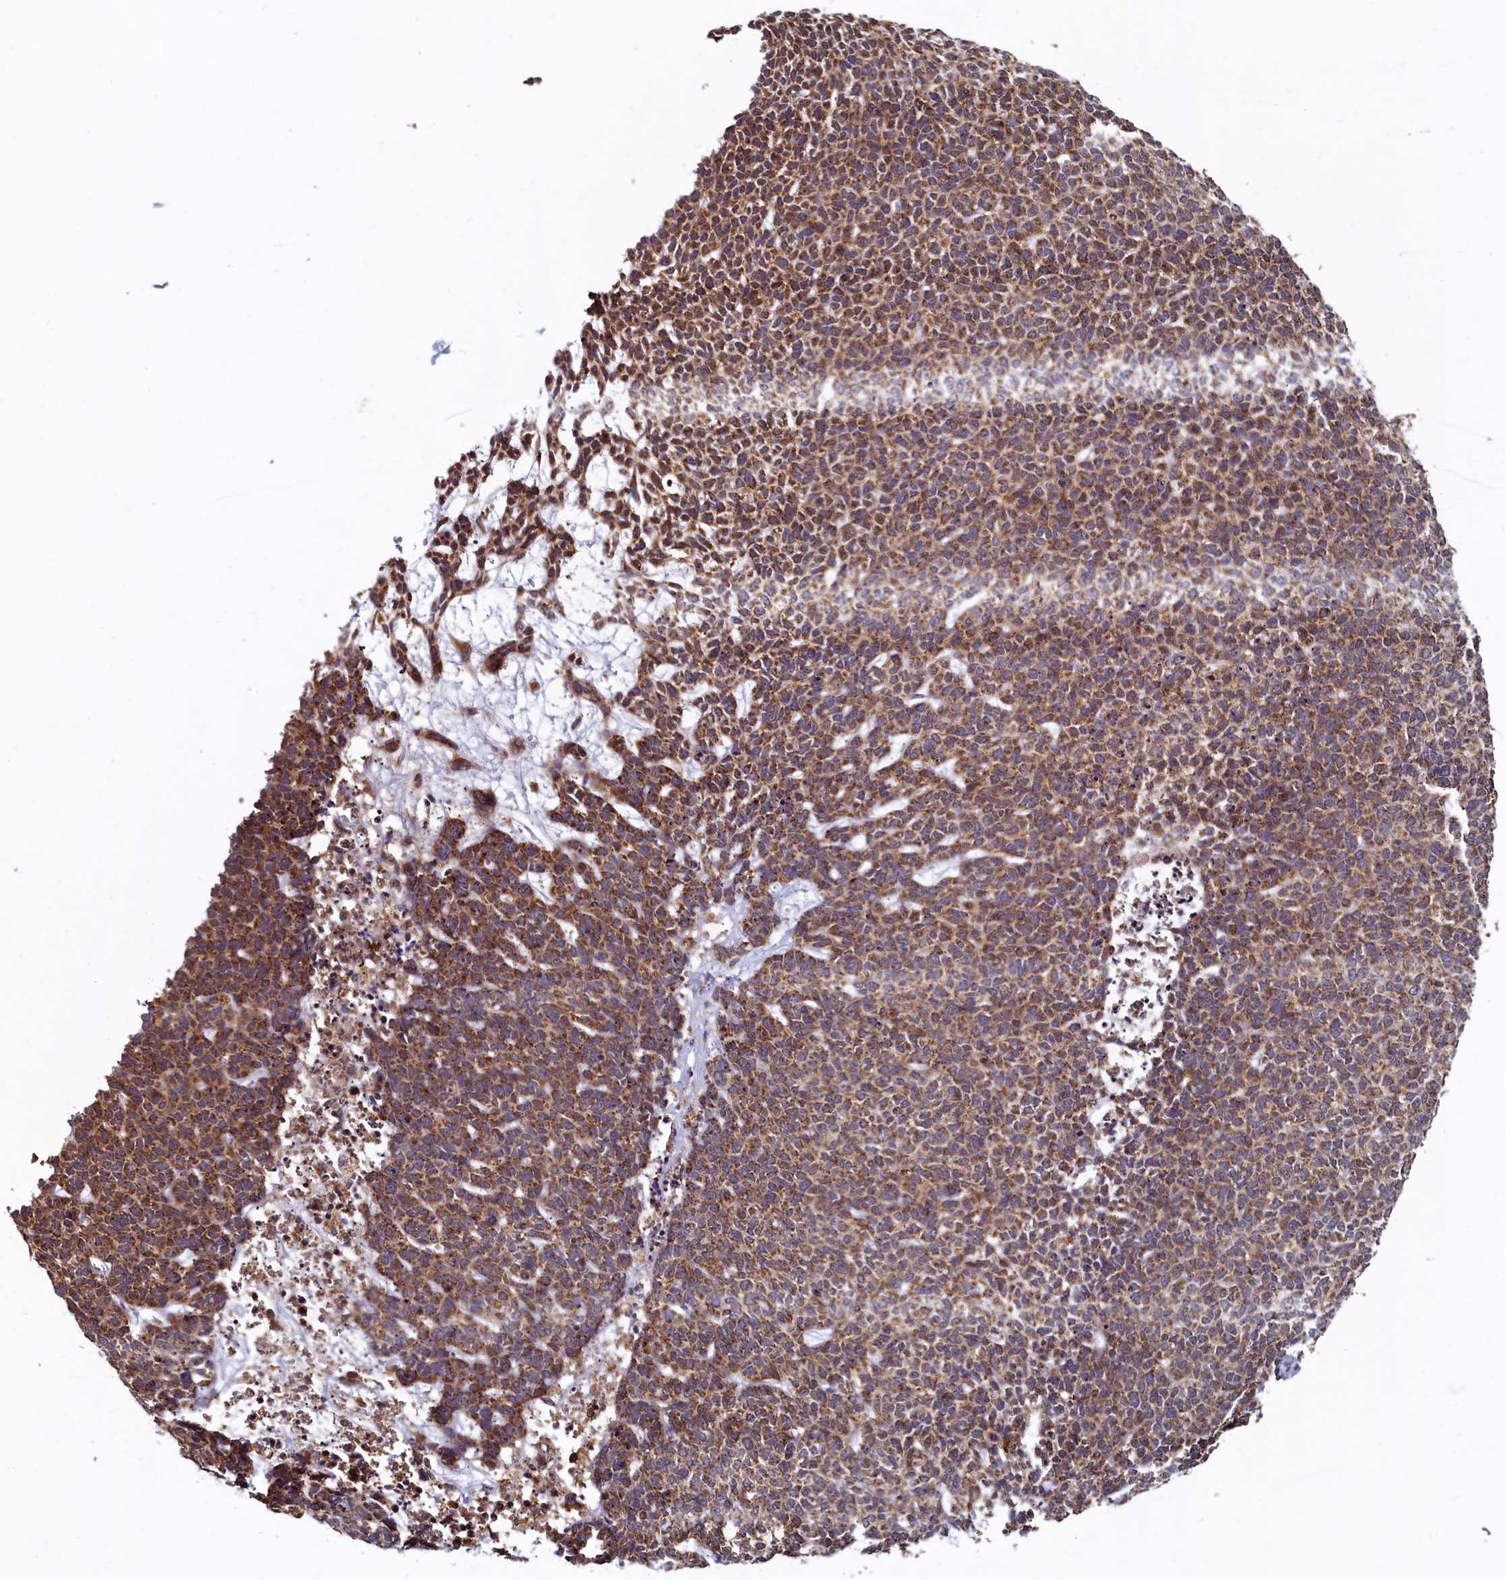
{"staining": {"intensity": "moderate", "quantity": ">75%", "location": "cytoplasmic/membranous"}, "tissue": "skin cancer", "cell_type": "Tumor cells", "image_type": "cancer", "snomed": [{"axis": "morphology", "description": "Basal cell carcinoma"}, {"axis": "topography", "description": "Skin"}], "caption": "This micrograph displays skin cancer stained with immunohistochemistry (IHC) to label a protein in brown. The cytoplasmic/membranous of tumor cells show moderate positivity for the protein. Nuclei are counter-stained blue.", "gene": "NCKAP5L", "patient": {"sex": "female", "age": 84}}